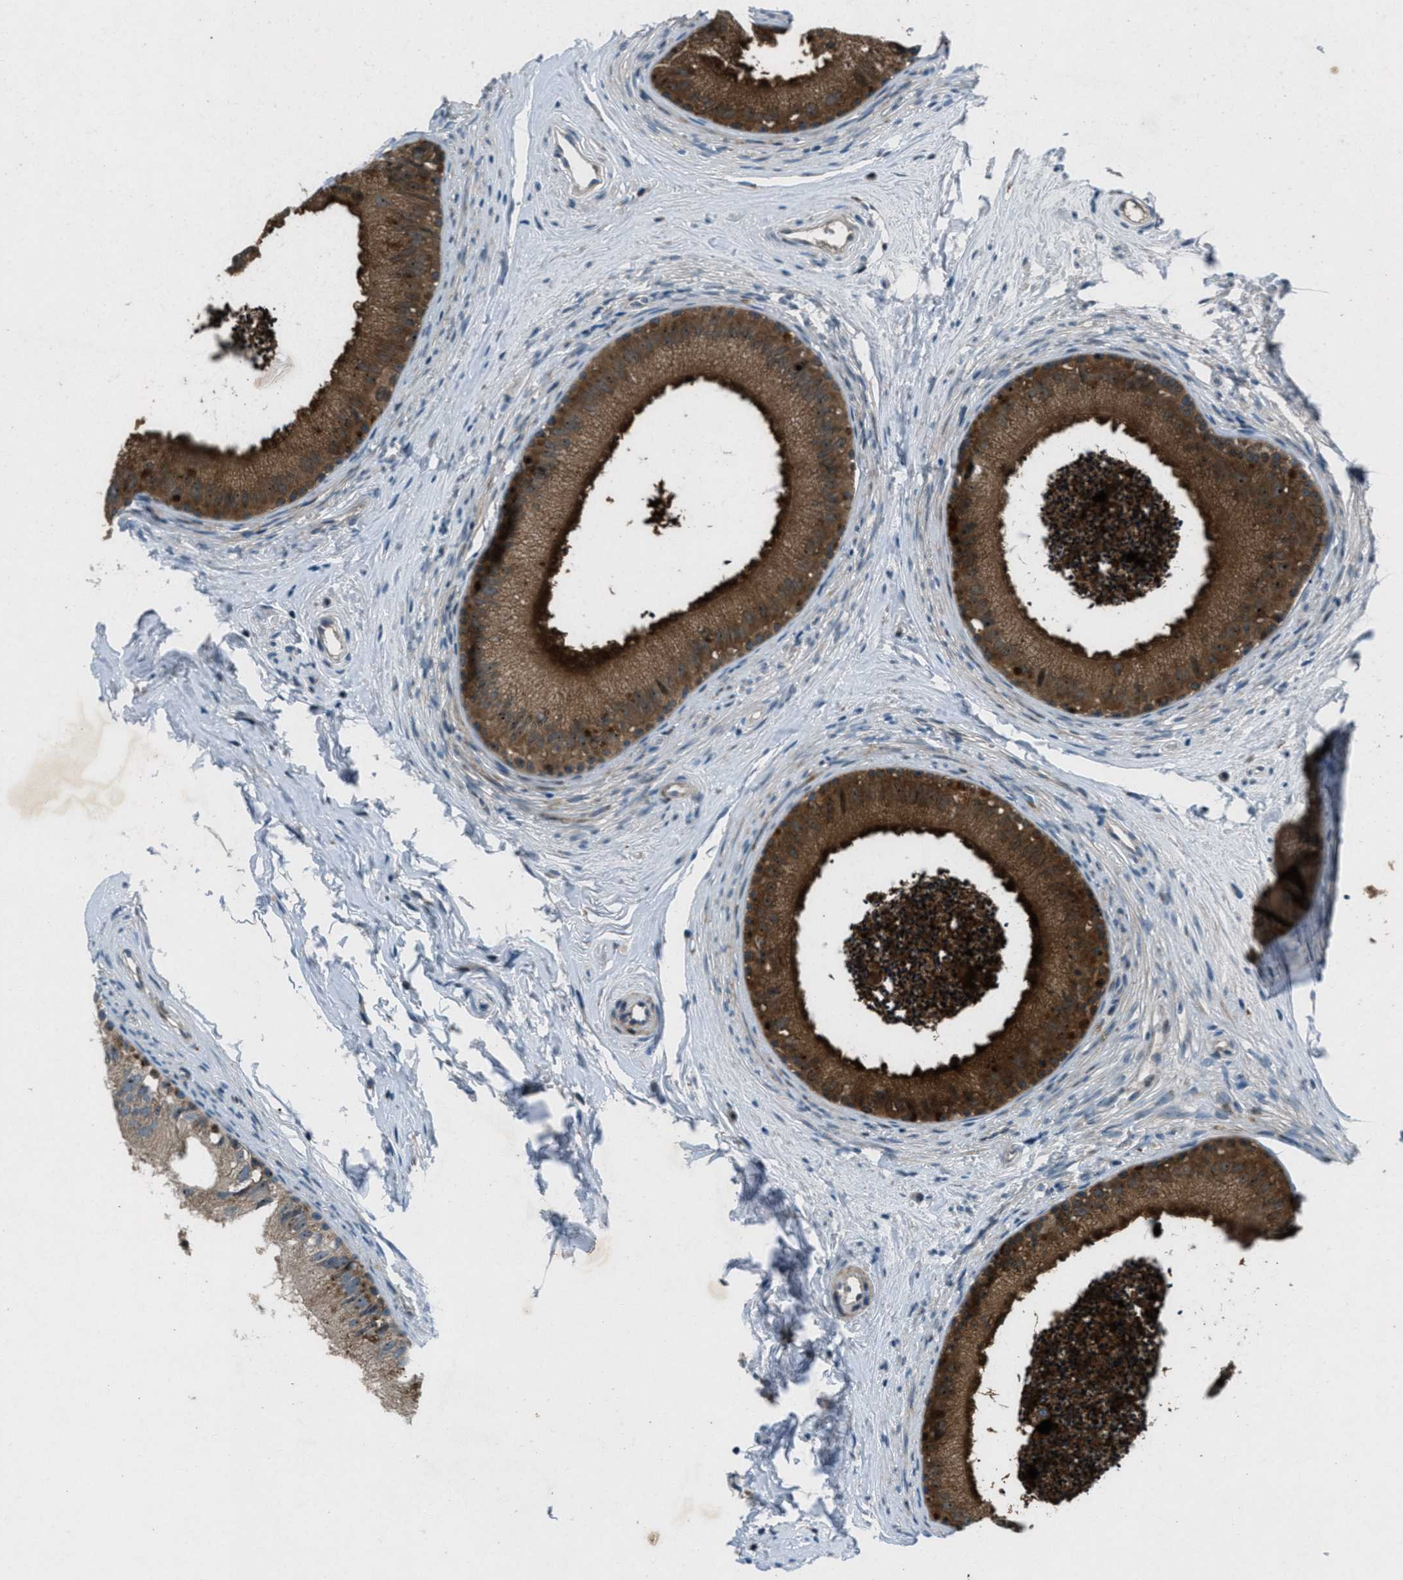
{"staining": {"intensity": "strong", "quantity": ">75%", "location": "cytoplasmic/membranous"}, "tissue": "epididymis", "cell_type": "Glandular cells", "image_type": "normal", "snomed": [{"axis": "morphology", "description": "Normal tissue, NOS"}, {"axis": "topography", "description": "Epididymis"}], "caption": "IHC histopathology image of unremarkable epididymis stained for a protein (brown), which reveals high levels of strong cytoplasmic/membranous staining in approximately >75% of glandular cells.", "gene": "CLEC2D", "patient": {"sex": "male", "age": 56}}